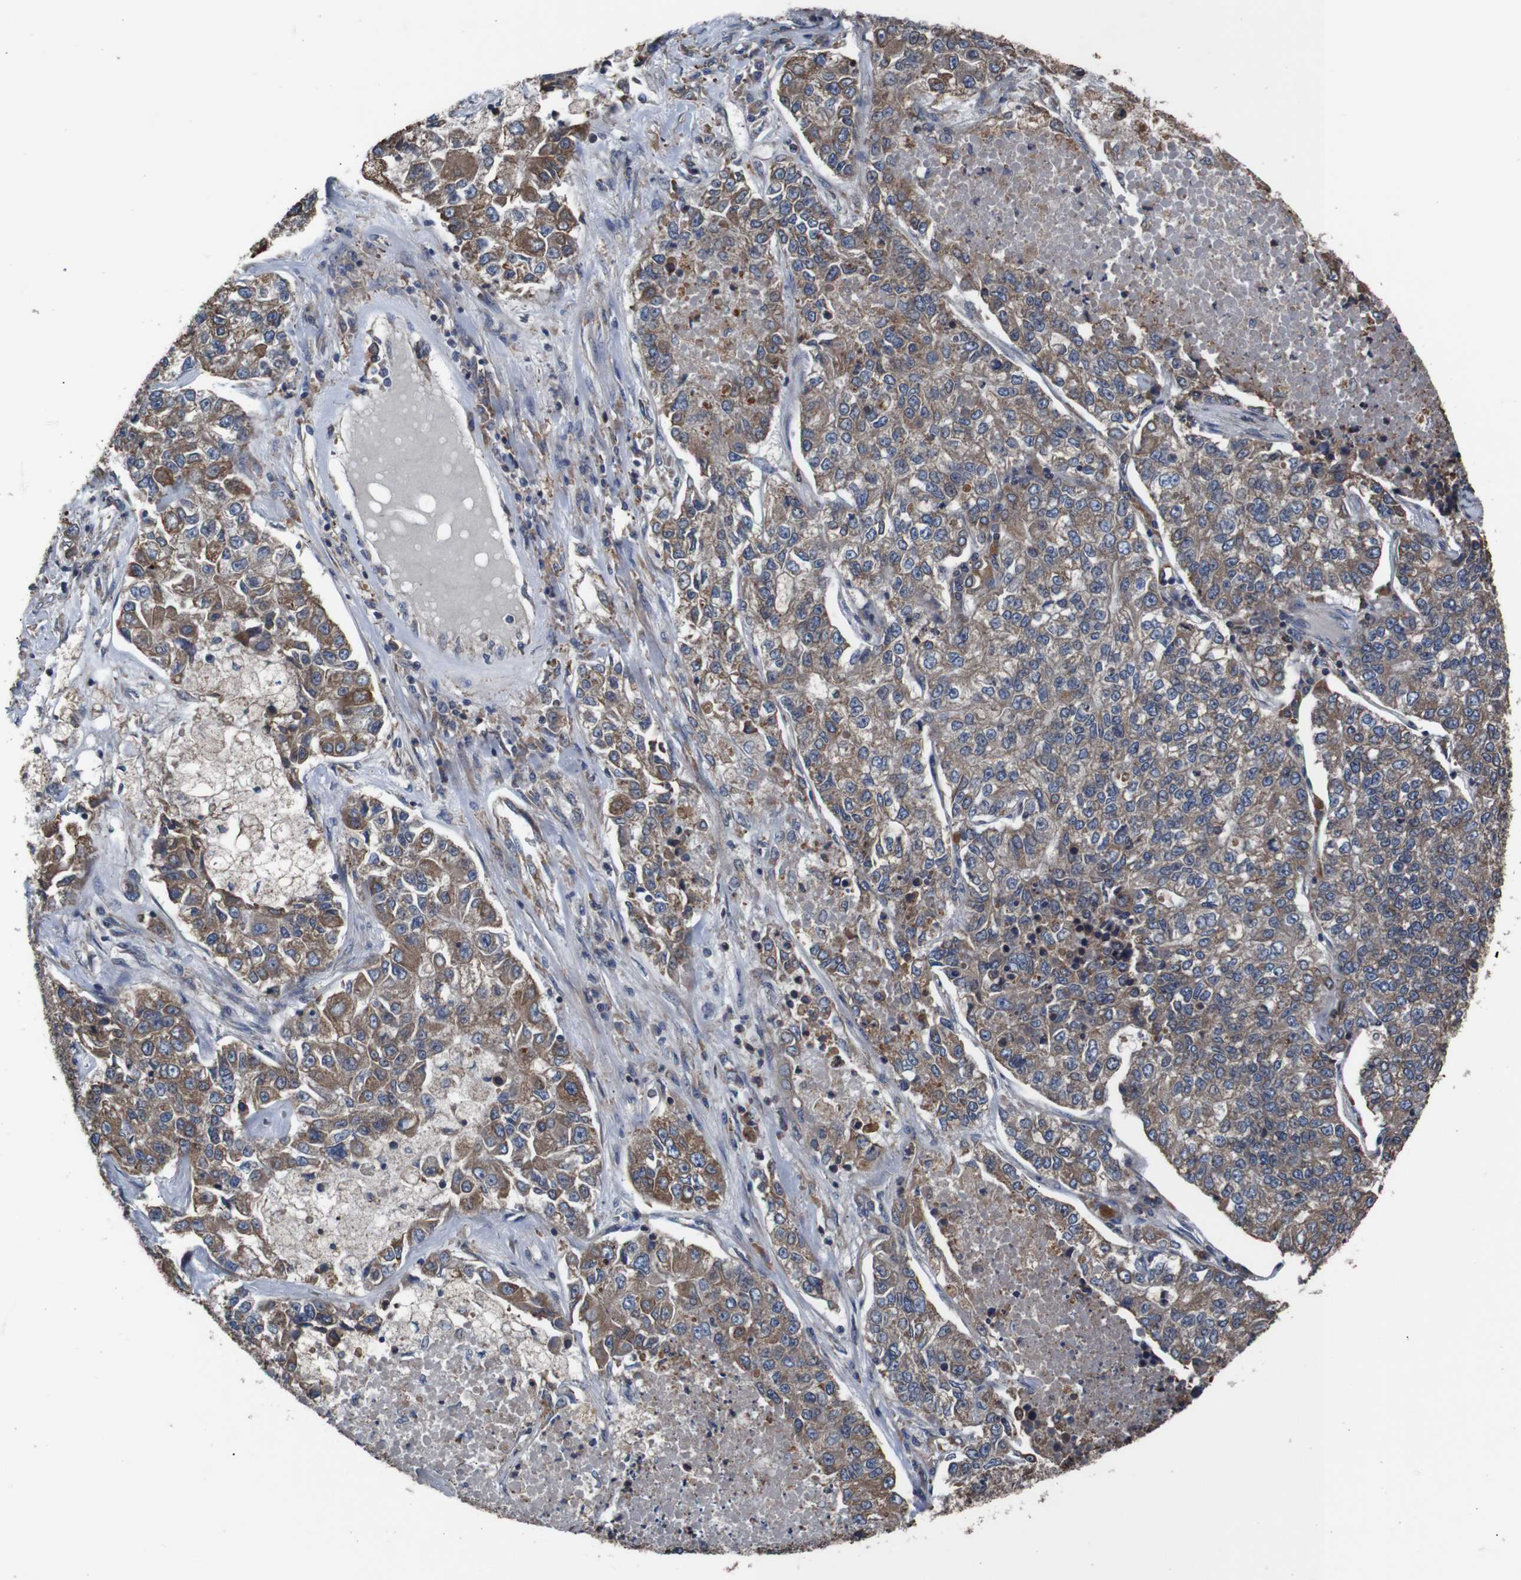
{"staining": {"intensity": "moderate", "quantity": ">75%", "location": "cytoplasmic/membranous"}, "tissue": "lung cancer", "cell_type": "Tumor cells", "image_type": "cancer", "snomed": [{"axis": "morphology", "description": "Adenocarcinoma, NOS"}, {"axis": "topography", "description": "Lung"}], "caption": "IHC (DAB) staining of adenocarcinoma (lung) shows moderate cytoplasmic/membranous protein staining in about >75% of tumor cells.", "gene": "SIGMAR1", "patient": {"sex": "male", "age": 49}}